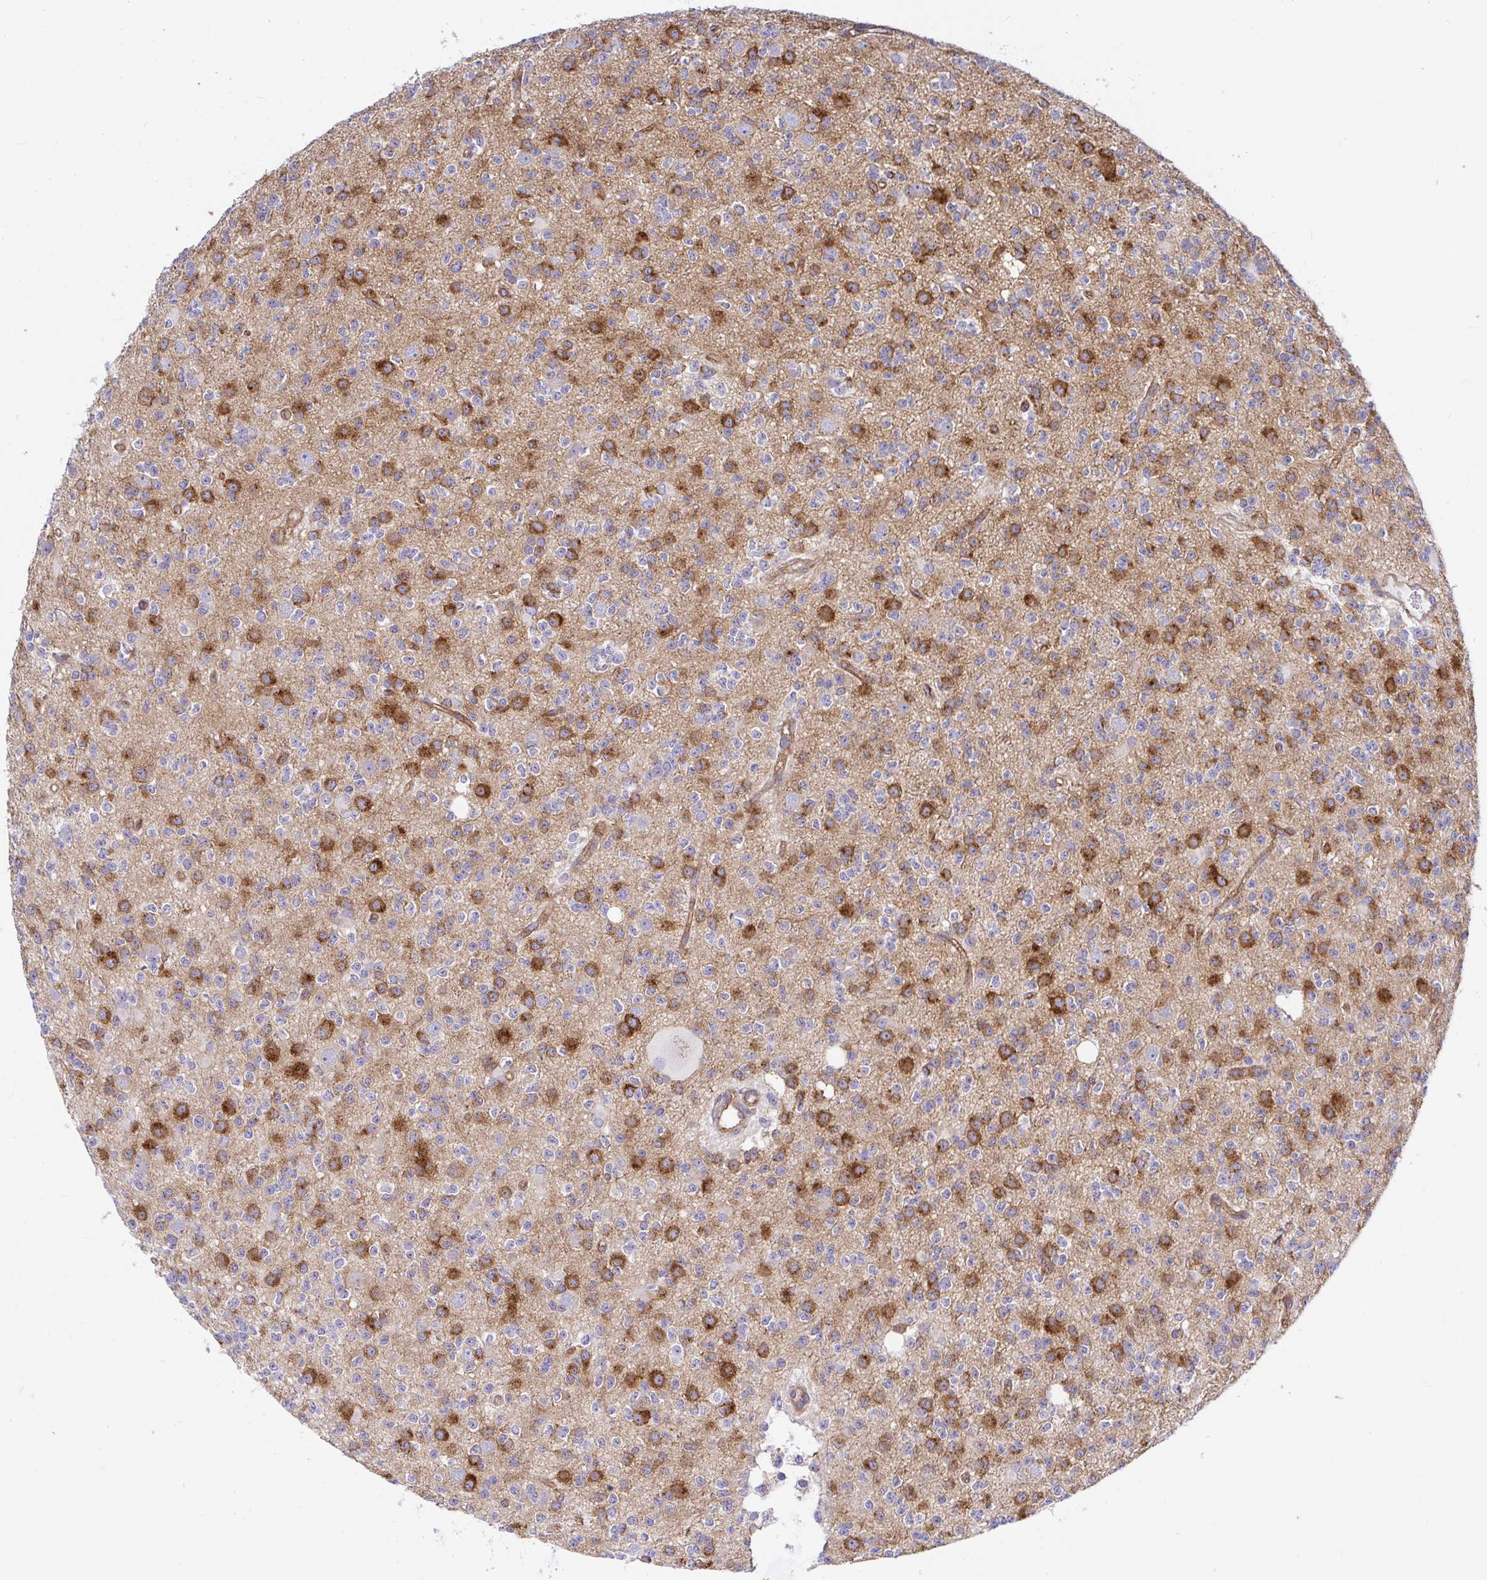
{"staining": {"intensity": "strong", "quantity": "25%-75%", "location": "cytoplasmic/membranous"}, "tissue": "glioma", "cell_type": "Tumor cells", "image_type": "cancer", "snomed": [{"axis": "morphology", "description": "Glioma, malignant, High grade"}, {"axis": "topography", "description": "Brain"}], "caption": "Immunohistochemistry (IHC) histopathology image of human glioma stained for a protein (brown), which reveals high levels of strong cytoplasmic/membranous staining in about 25%-75% of tumor cells.", "gene": "ARL4D", "patient": {"sex": "male", "age": 36}}